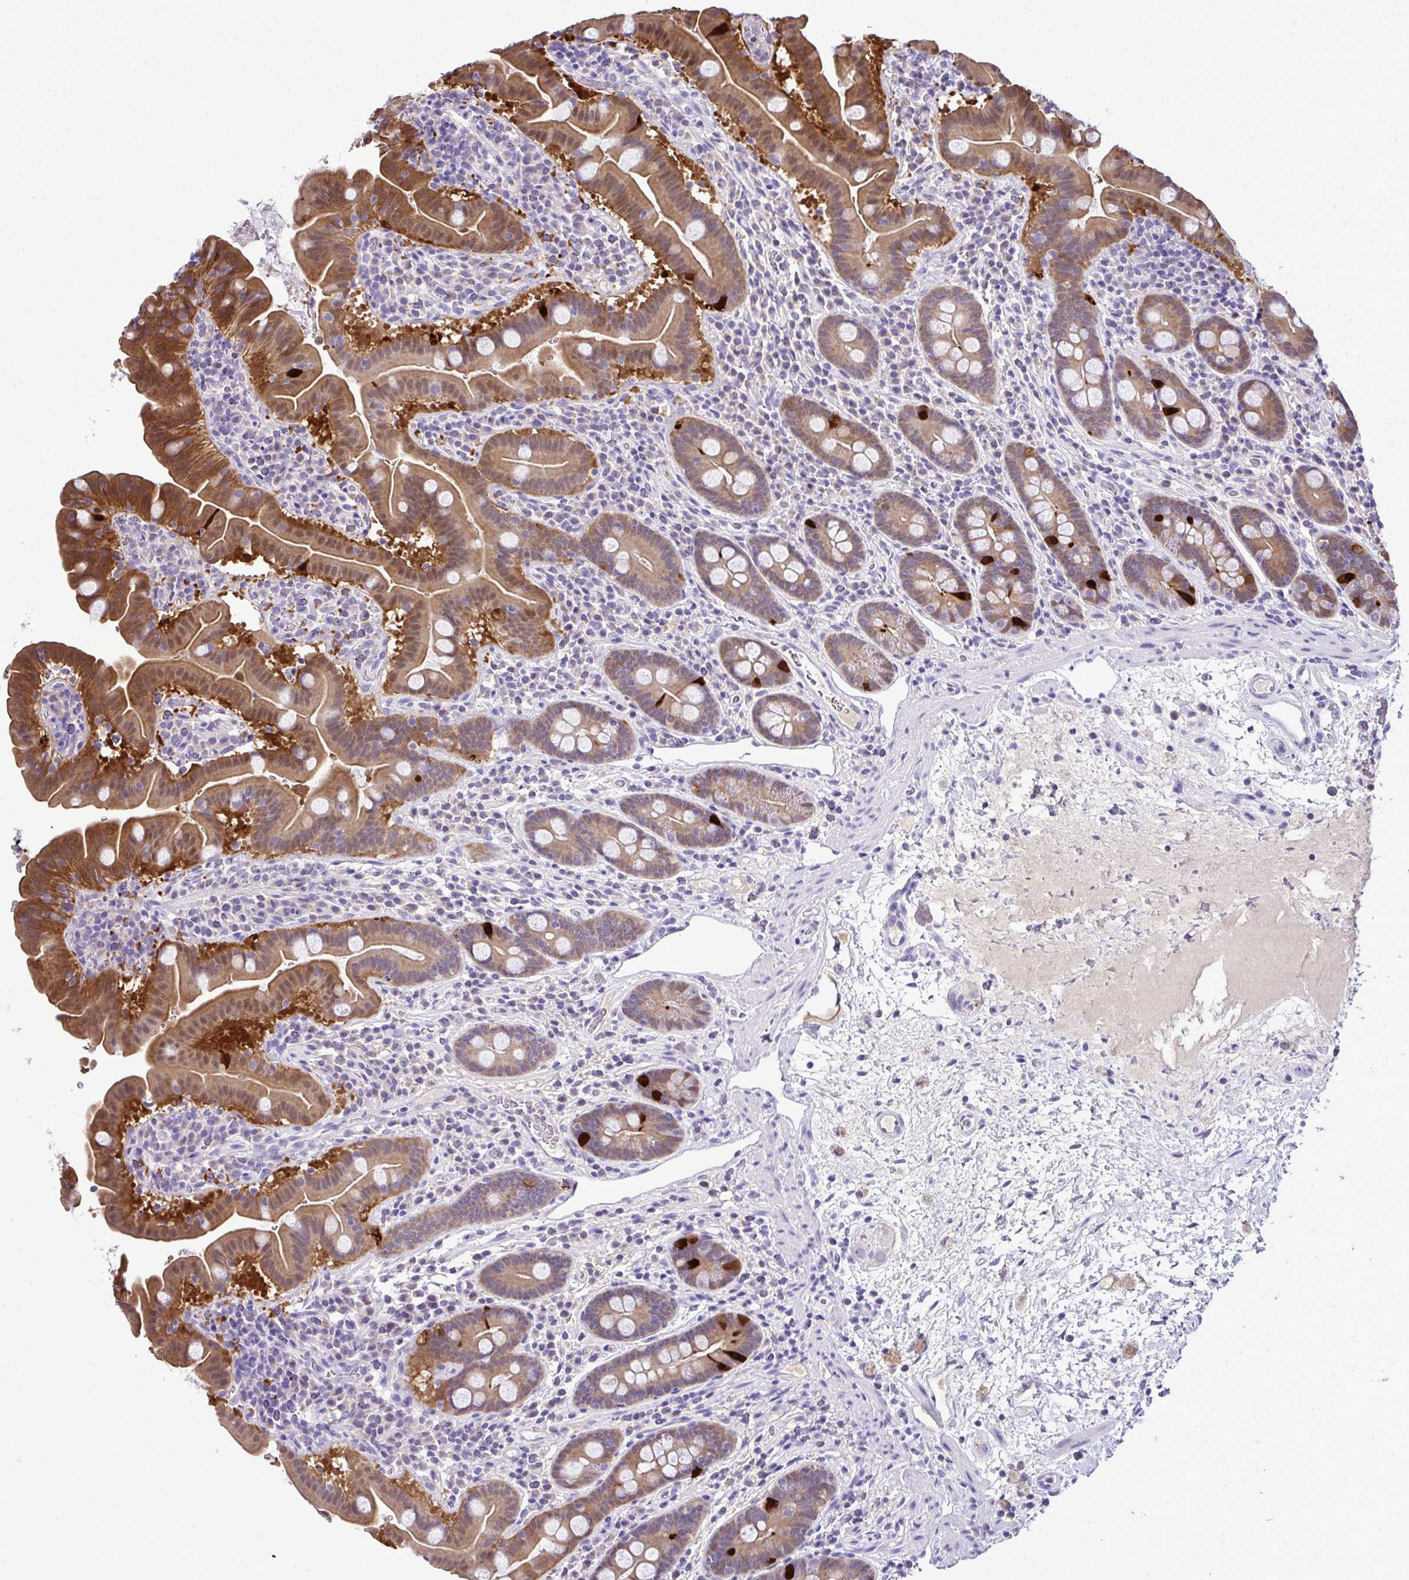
{"staining": {"intensity": "strong", "quantity": ">75%", "location": "cytoplasmic/membranous"}, "tissue": "small intestine", "cell_type": "Glandular cells", "image_type": "normal", "snomed": [{"axis": "morphology", "description": "Normal tissue, NOS"}, {"axis": "topography", "description": "Small intestine"}], "caption": "DAB immunohistochemical staining of benign human small intestine shows strong cytoplasmic/membranous protein positivity in approximately >75% of glandular cells. Immunohistochemistry (ihc) stains the protein of interest in brown and the nuclei are stained blue.", "gene": "ST8SIA2", "patient": {"sex": "male", "age": 26}}